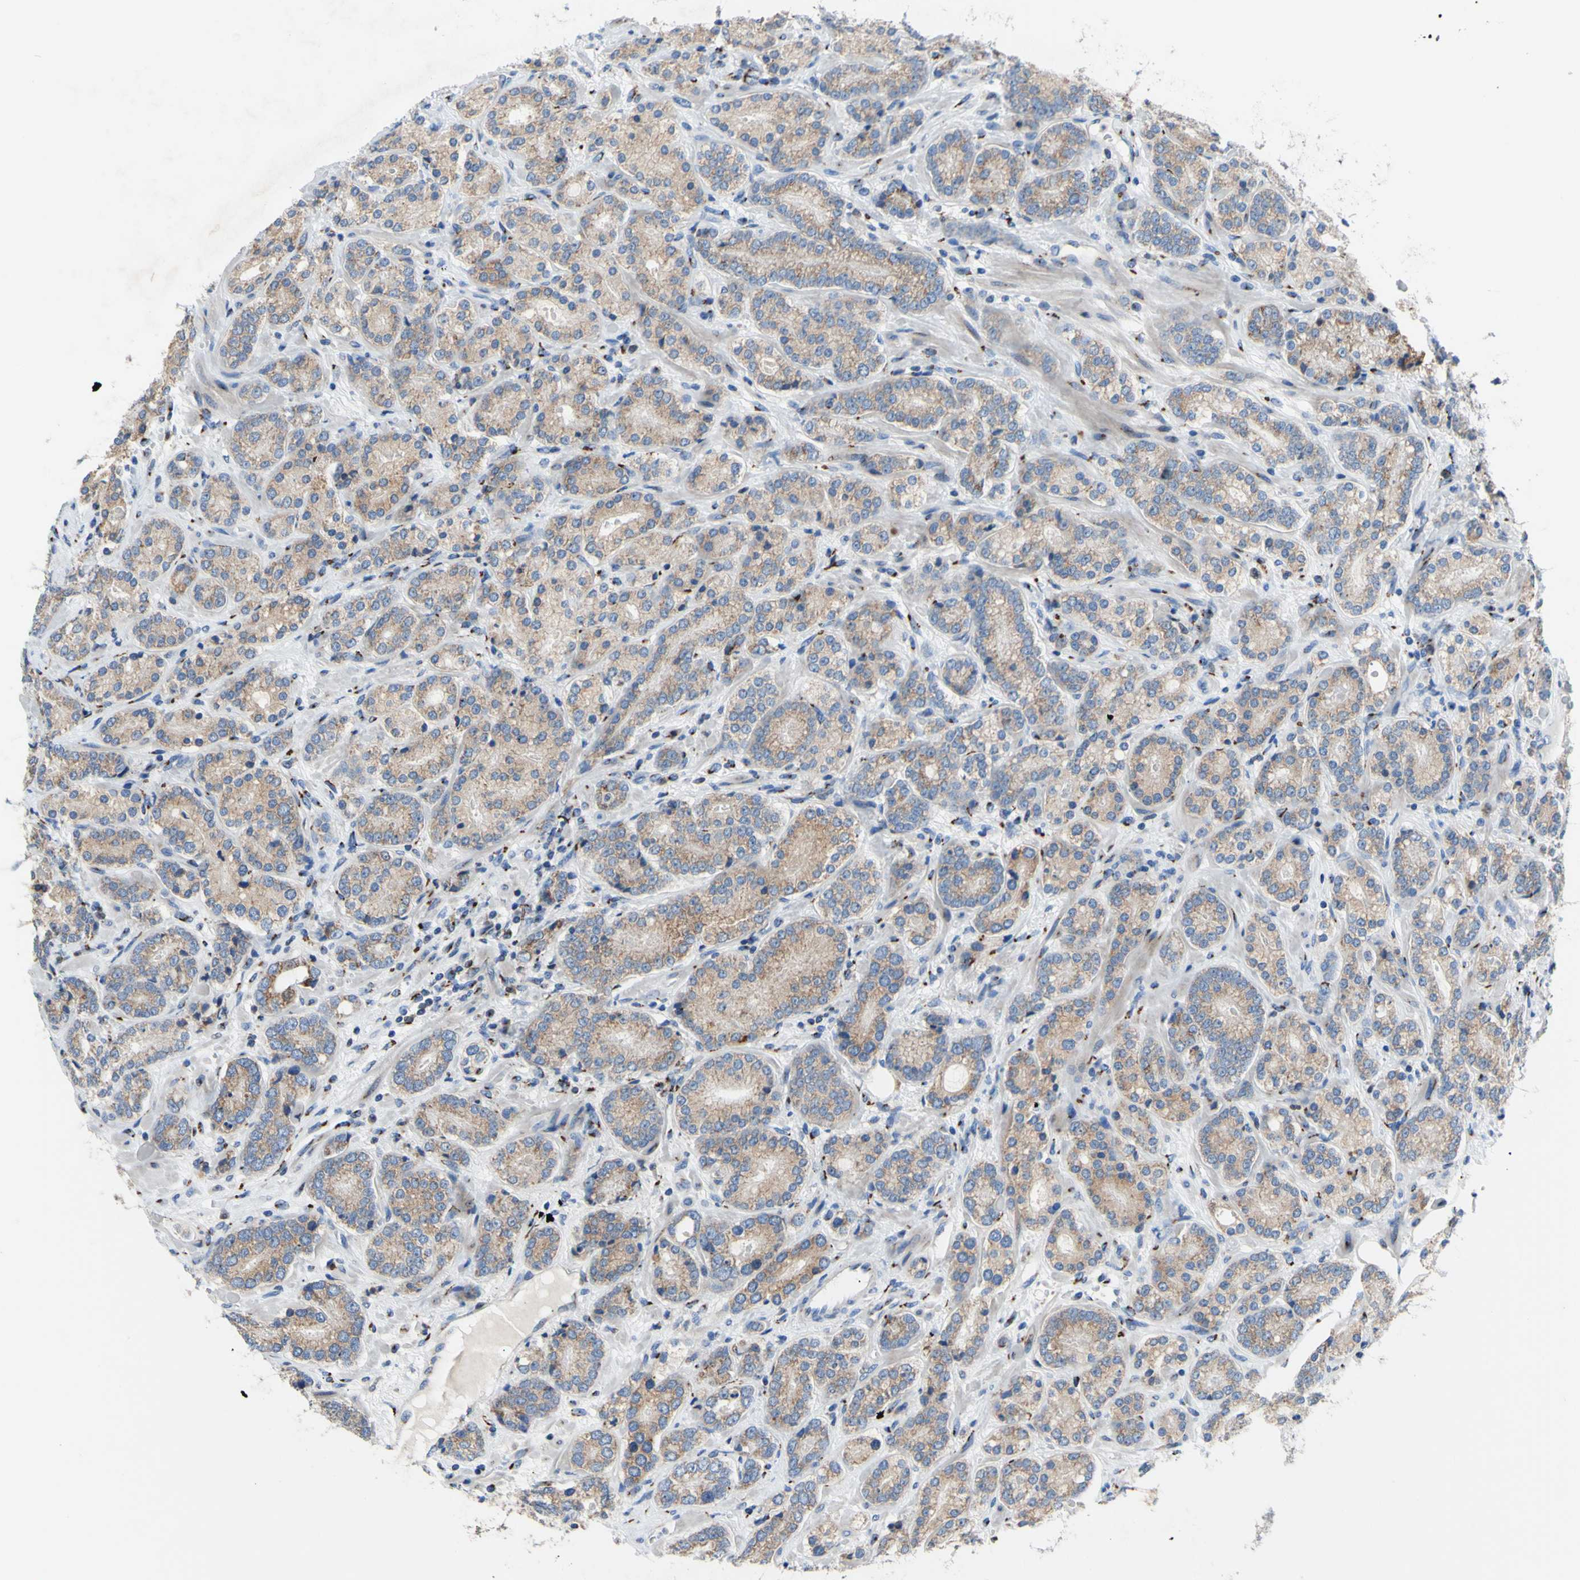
{"staining": {"intensity": "weak", "quantity": ">75%", "location": "cytoplasmic/membranous"}, "tissue": "prostate cancer", "cell_type": "Tumor cells", "image_type": "cancer", "snomed": [{"axis": "morphology", "description": "Adenocarcinoma, High grade"}, {"axis": "topography", "description": "Prostate"}], "caption": "Protein expression analysis of human prostate cancer reveals weak cytoplasmic/membranous staining in approximately >75% of tumor cells.", "gene": "GALNT2", "patient": {"sex": "male", "age": 61}}